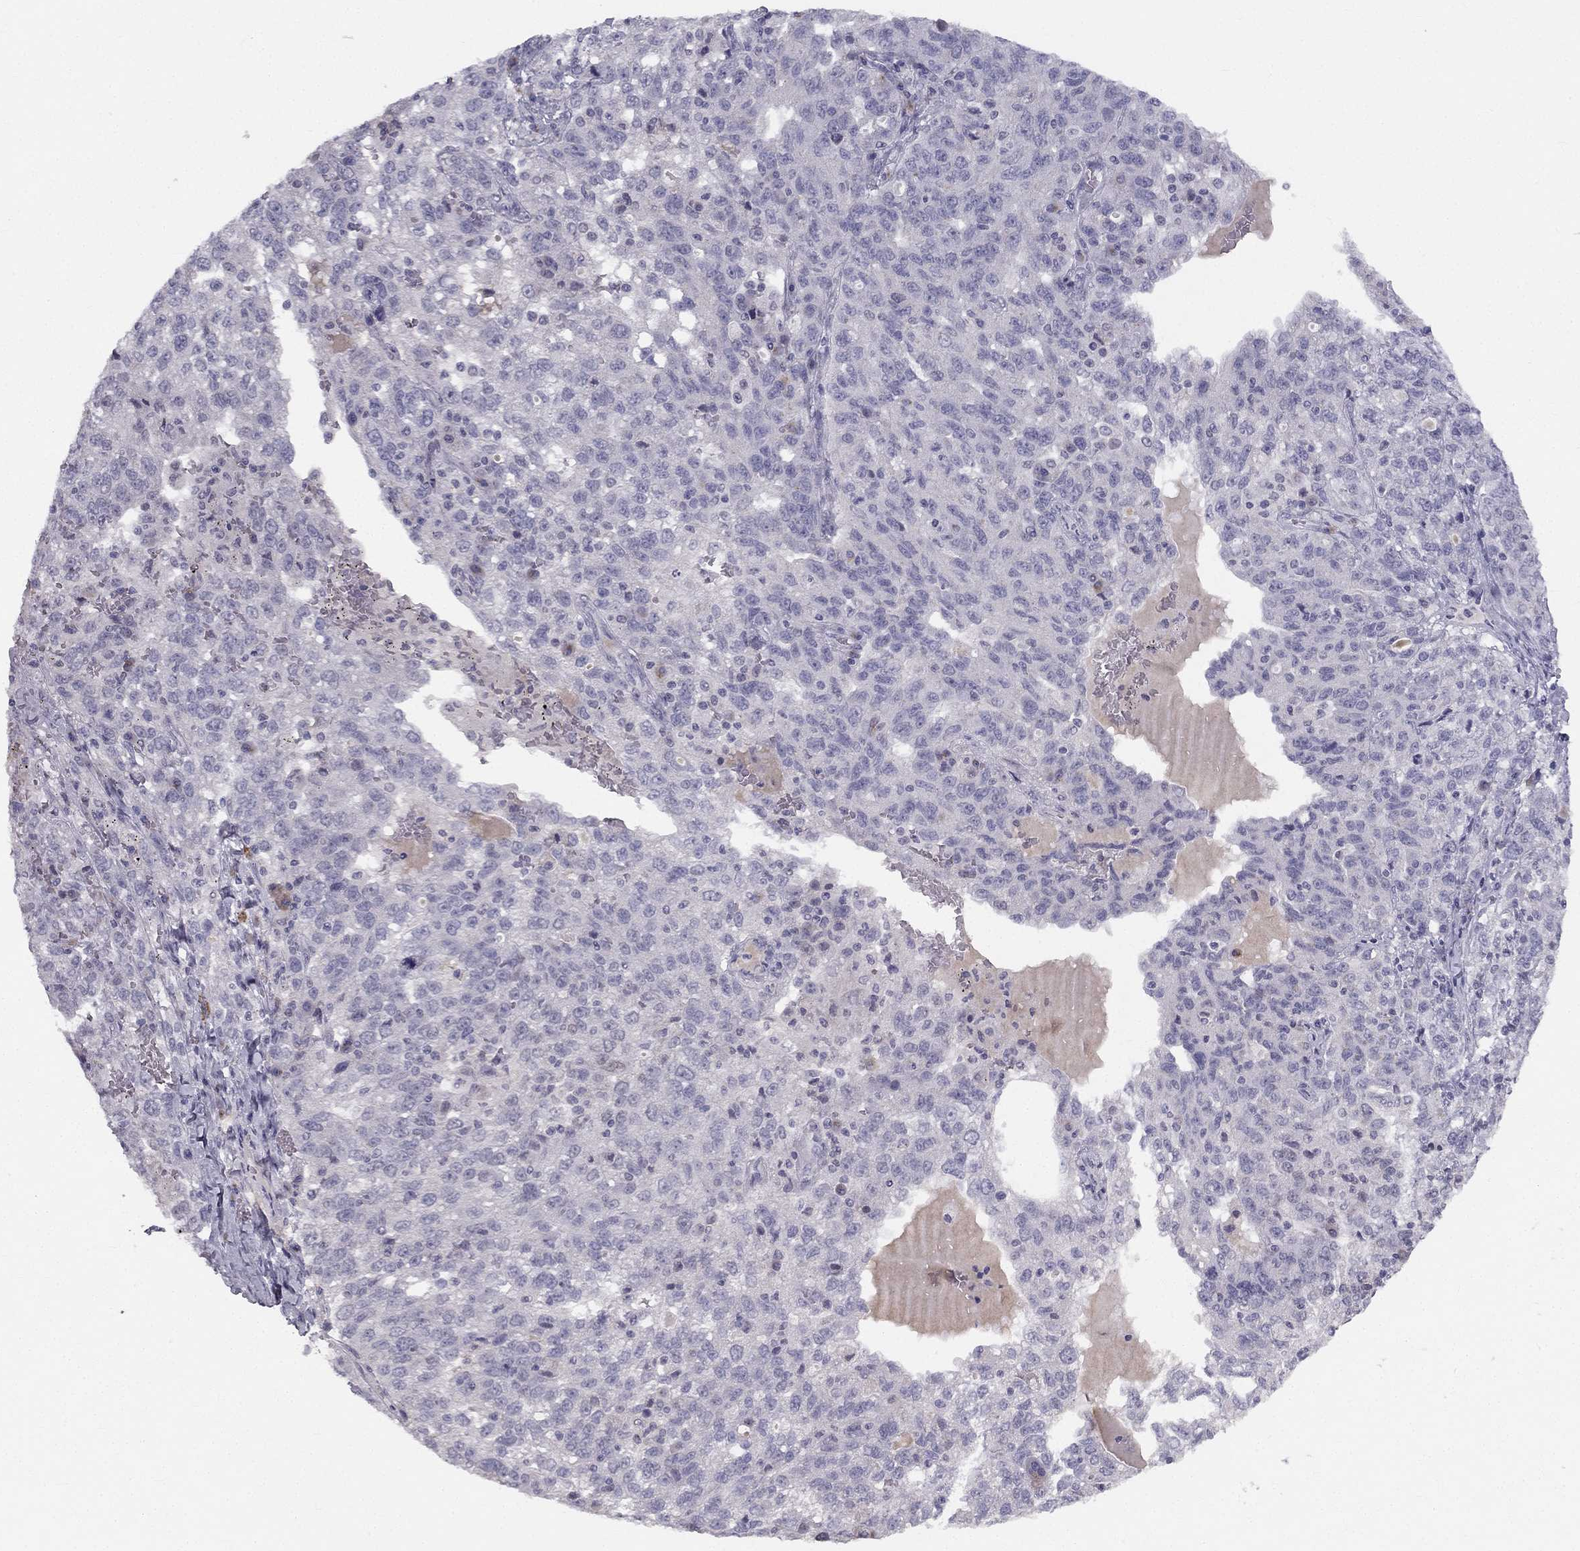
{"staining": {"intensity": "negative", "quantity": "none", "location": "none"}, "tissue": "ovarian cancer", "cell_type": "Tumor cells", "image_type": "cancer", "snomed": [{"axis": "morphology", "description": "Cystadenocarcinoma, serous, NOS"}, {"axis": "topography", "description": "Ovary"}], "caption": "Protein analysis of ovarian serous cystadenocarcinoma exhibits no significant positivity in tumor cells. The staining is performed using DAB (3,3'-diaminobenzidine) brown chromogen with nuclei counter-stained in using hematoxylin.", "gene": "TRPS1", "patient": {"sex": "female", "age": 71}}